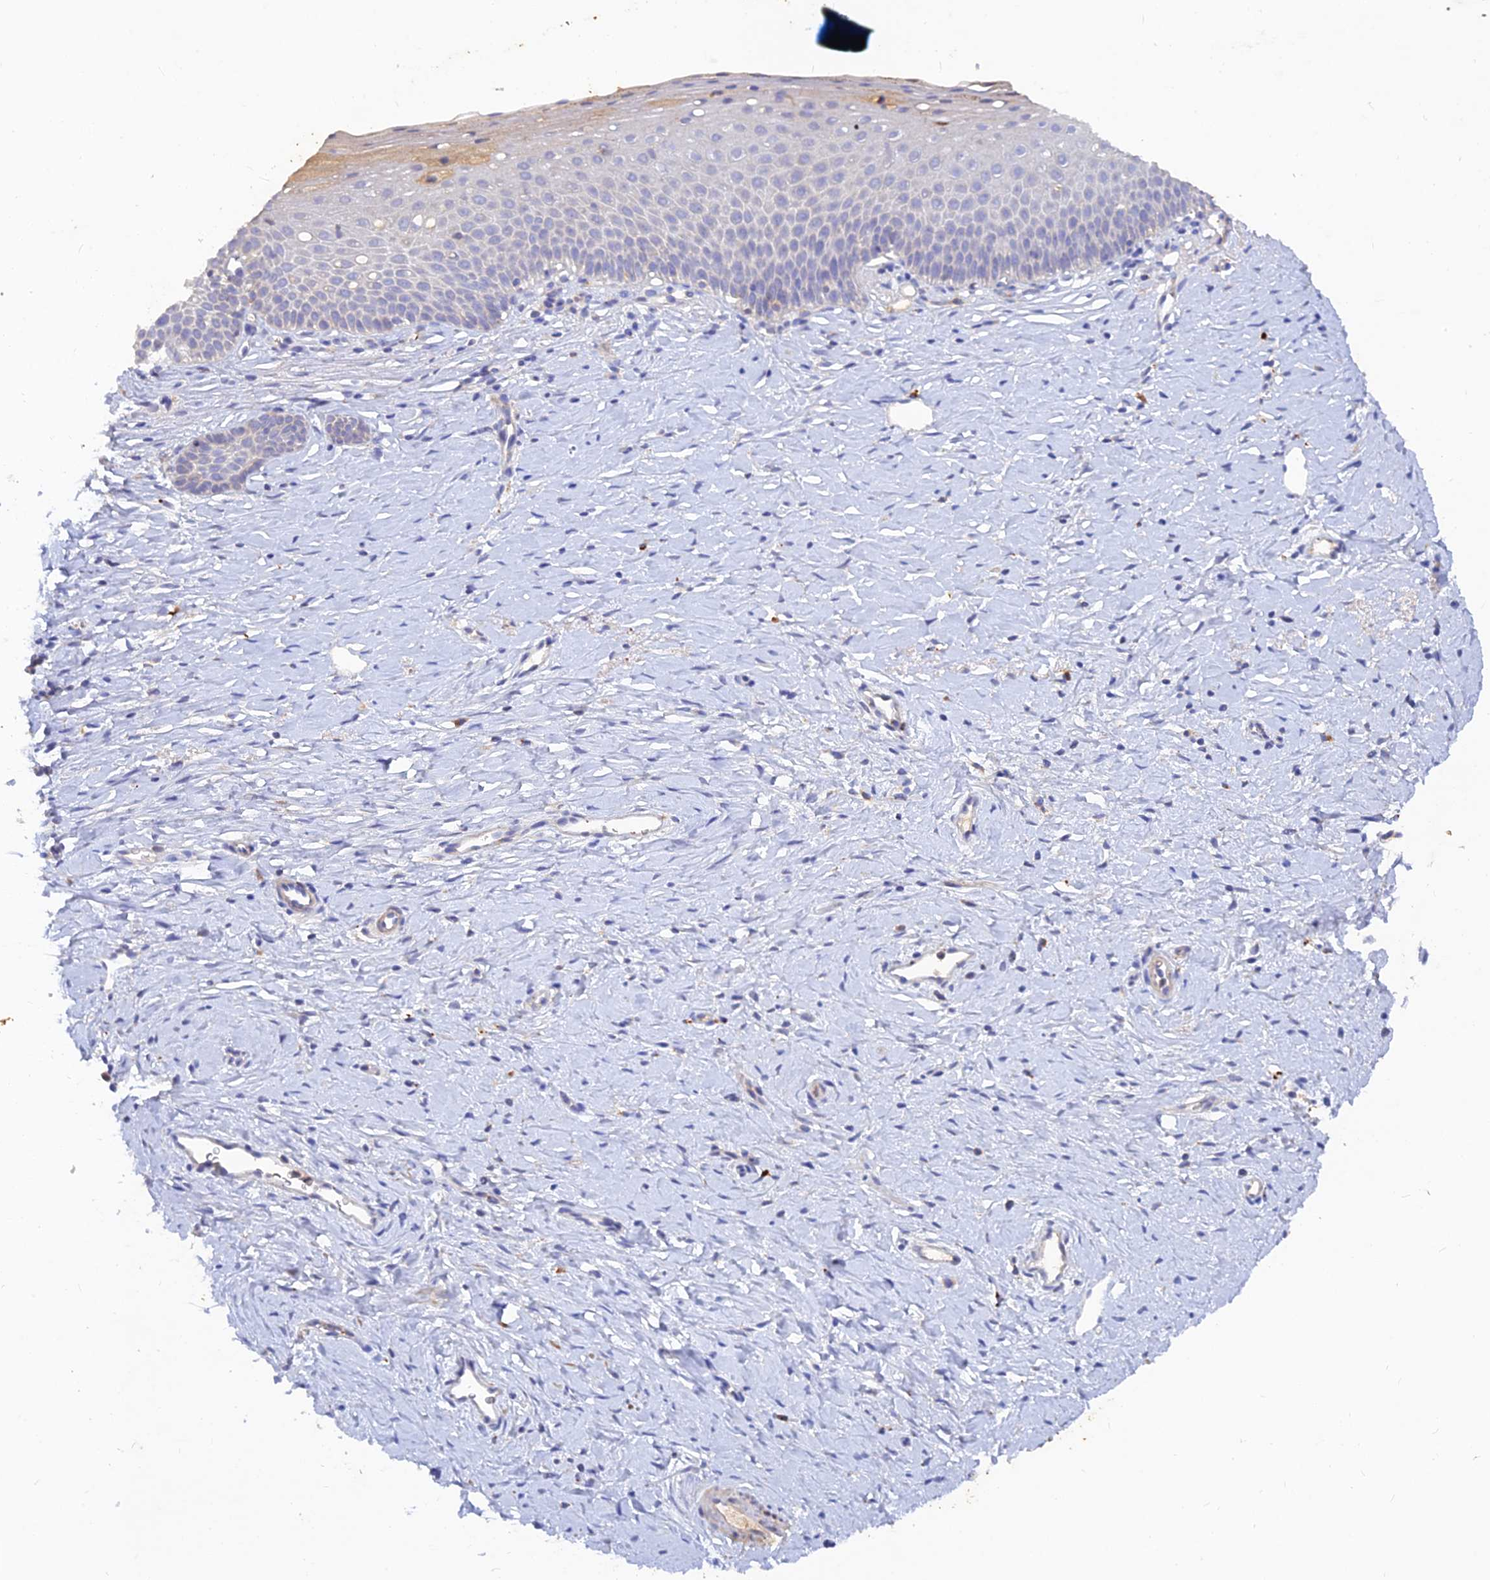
{"staining": {"intensity": "weak", "quantity": "<25%", "location": "cytoplasmic/membranous"}, "tissue": "cervix", "cell_type": "Glandular cells", "image_type": "normal", "snomed": [{"axis": "morphology", "description": "Normal tissue, NOS"}, {"axis": "topography", "description": "Cervix"}], "caption": "DAB (3,3'-diaminobenzidine) immunohistochemical staining of normal human cervix demonstrates no significant expression in glandular cells.", "gene": "ACSM5", "patient": {"sex": "female", "age": 36}}